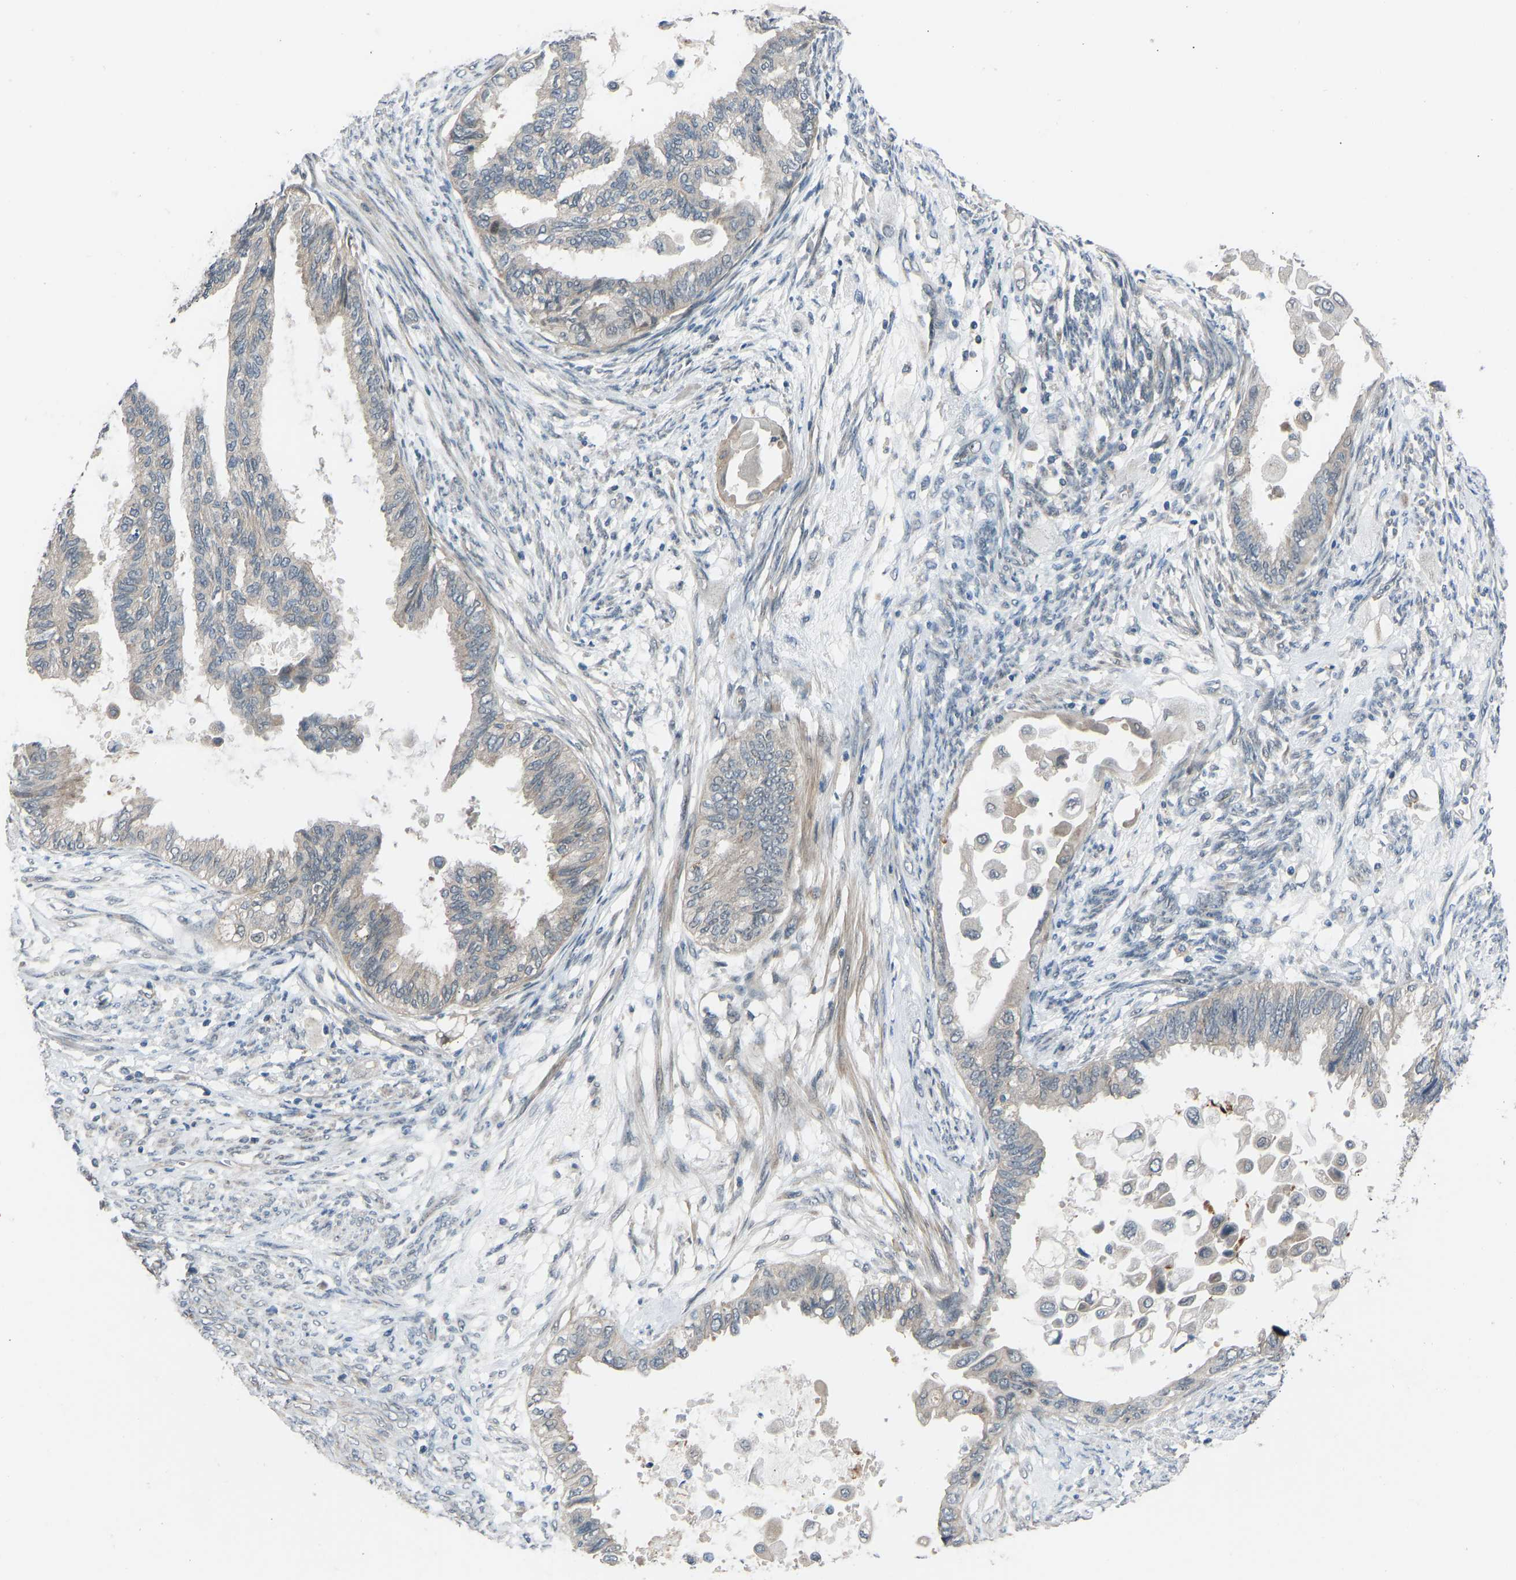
{"staining": {"intensity": "negative", "quantity": "none", "location": "none"}, "tissue": "cervical cancer", "cell_type": "Tumor cells", "image_type": "cancer", "snomed": [{"axis": "morphology", "description": "Normal tissue, NOS"}, {"axis": "morphology", "description": "Adenocarcinoma, NOS"}, {"axis": "topography", "description": "Cervix"}, {"axis": "topography", "description": "Endometrium"}], "caption": "IHC image of neoplastic tissue: human adenocarcinoma (cervical) stained with DAB (3,3'-diaminobenzidine) demonstrates no significant protein expression in tumor cells.", "gene": "CDK2AP1", "patient": {"sex": "female", "age": 86}}